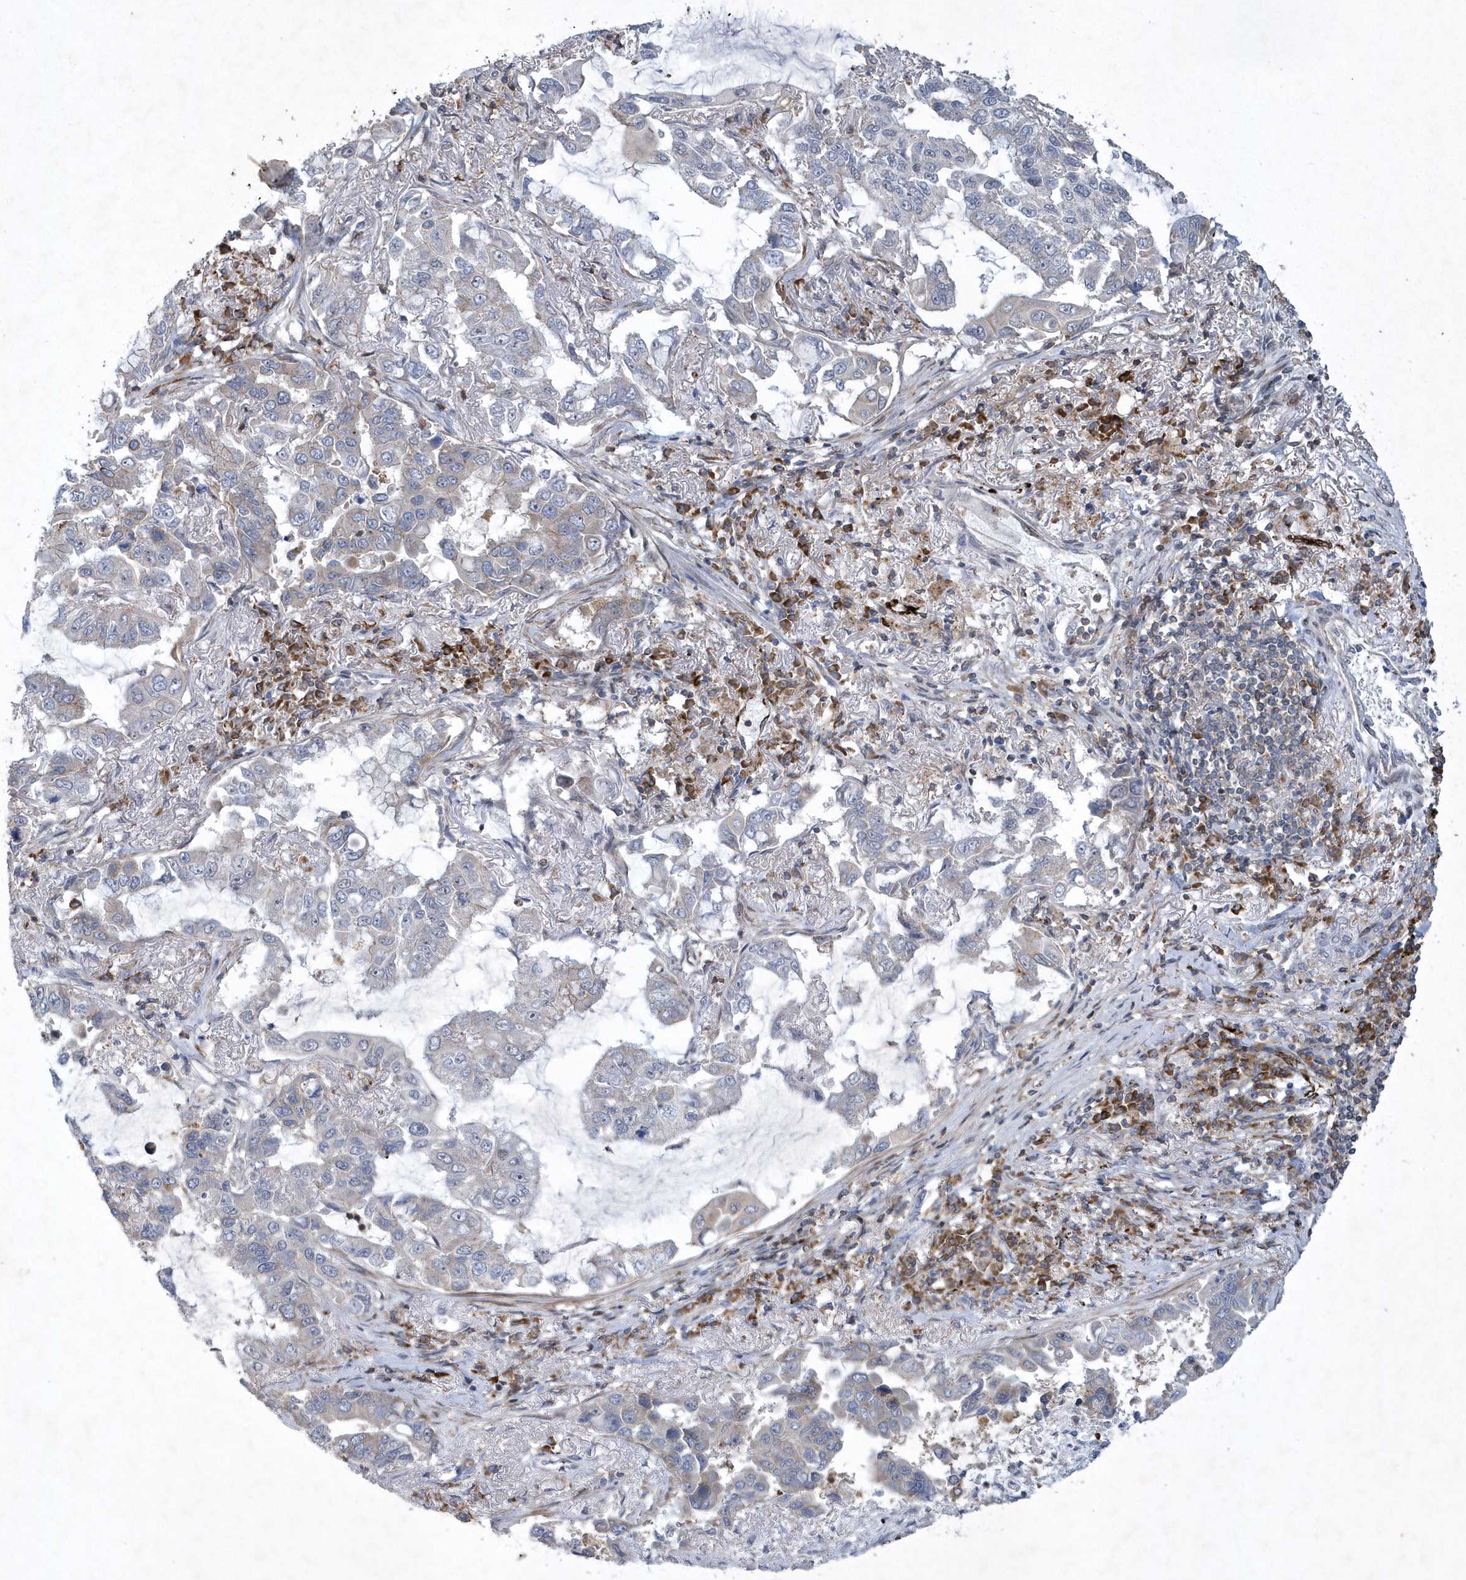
{"staining": {"intensity": "negative", "quantity": "none", "location": "none"}, "tissue": "lung cancer", "cell_type": "Tumor cells", "image_type": "cancer", "snomed": [{"axis": "morphology", "description": "Adenocarcinoma, NOS"}, {"axis": "topography", "description": "Lung"}], "caption": "Immunohistochemistry (IHC) micrograph of neoplastic tissue: human lung cancer stained with DAB reveals no significant protein expression in tumor cells.", "gene": "N4BP2", "patient": {"sex": "male", "age": 64}}